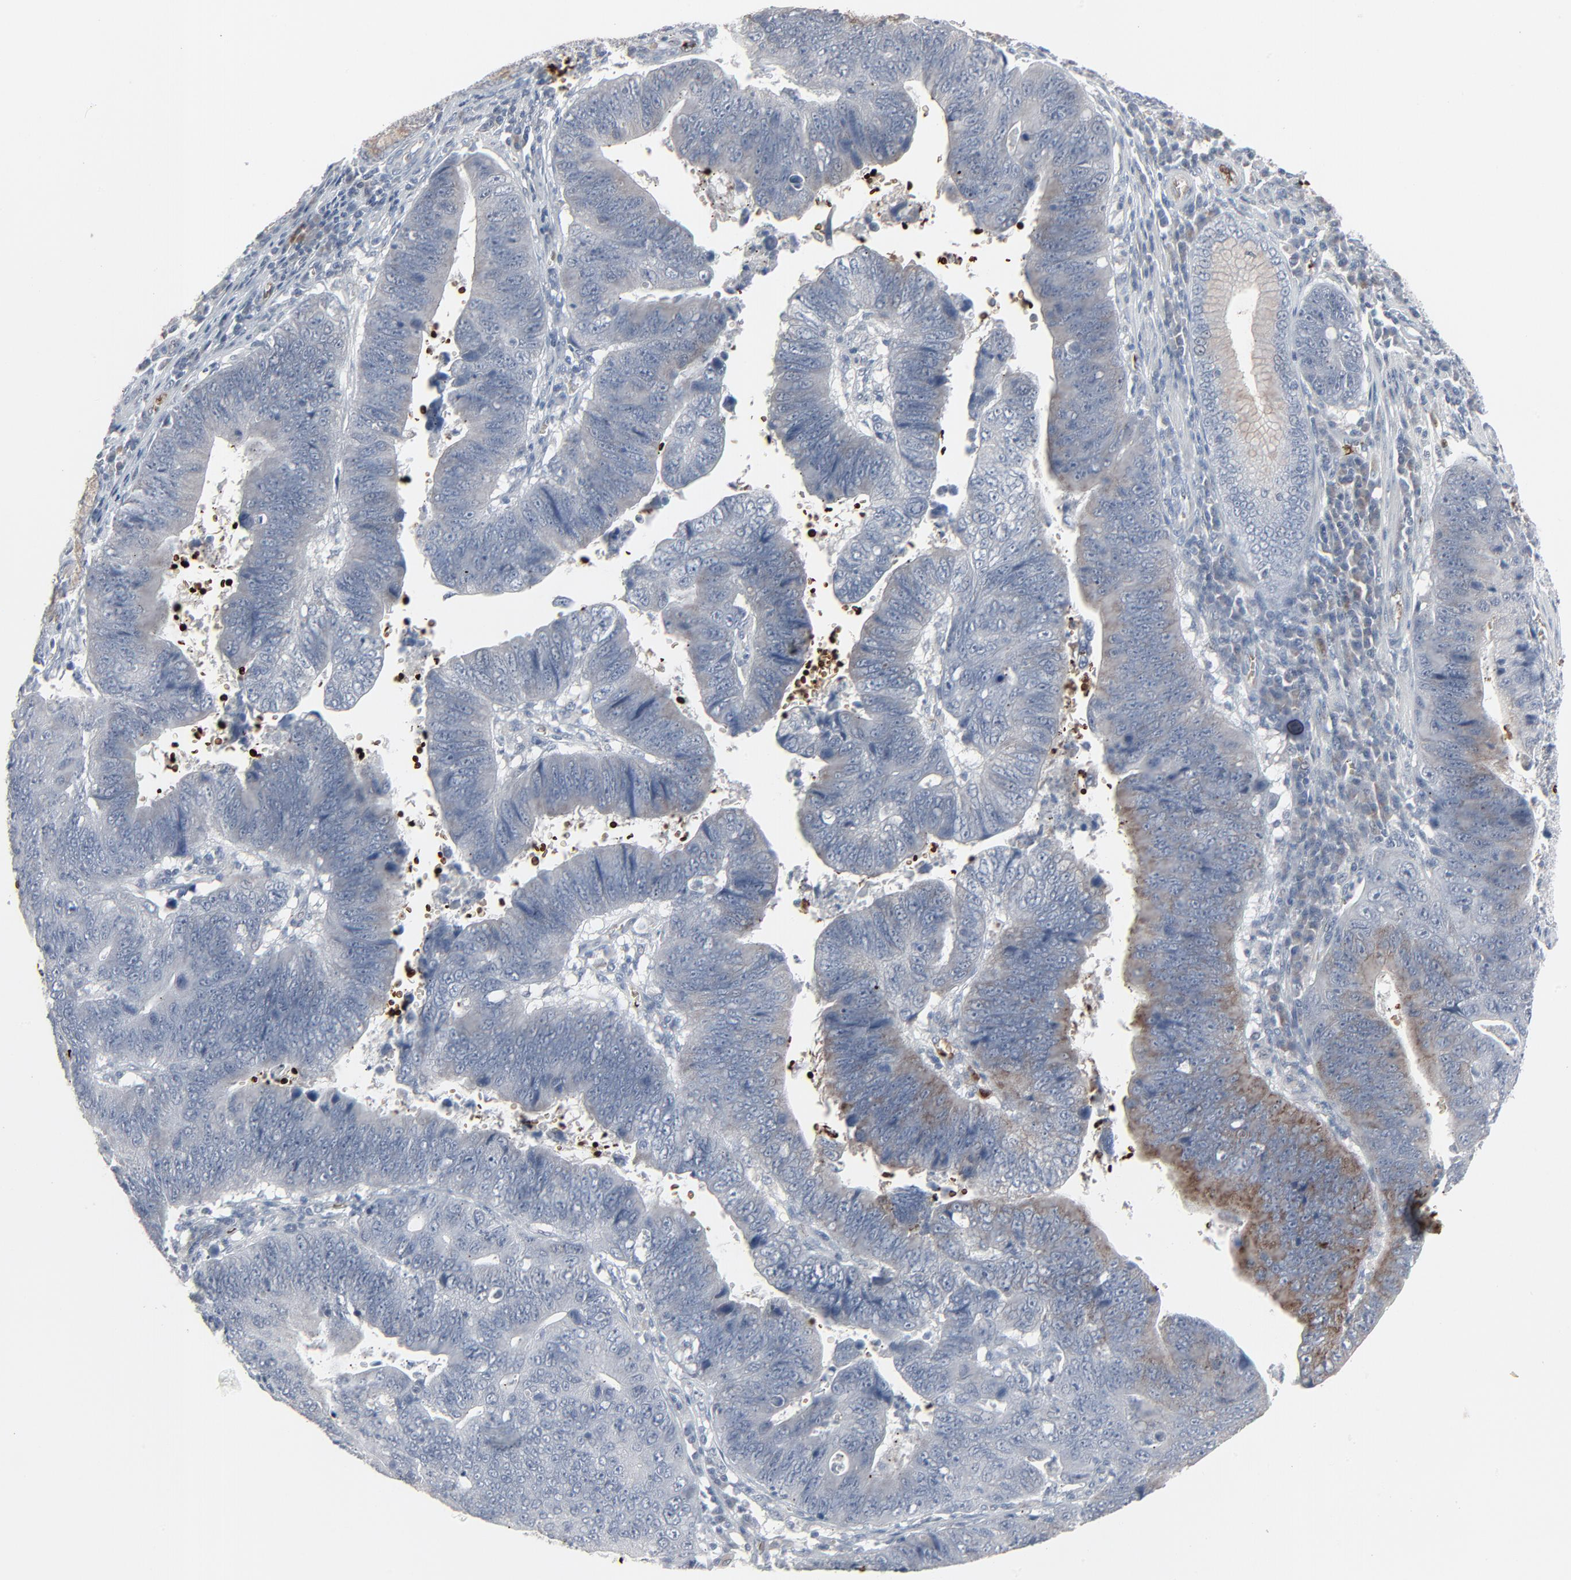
{"staining": {"intensity": "negative", "quantity": "none", "location": "none"}, "tissue": "stomach cancer", "cell_type": "Tumor cells", "image_type": "cancer", "snomed": [{"axis": "morphology", "description": "Adenocarcinoma, NOS"}, {"axis": "topography", "description": "Stomach"}], "caption": "Immunohistochemistry (IHC) image of stomach adenocarcinoma stained for a protein (brown), which shows no expression in tumor cells.", "gene": "SAGE1", "patient": {"sex": "male", "age": 59}}